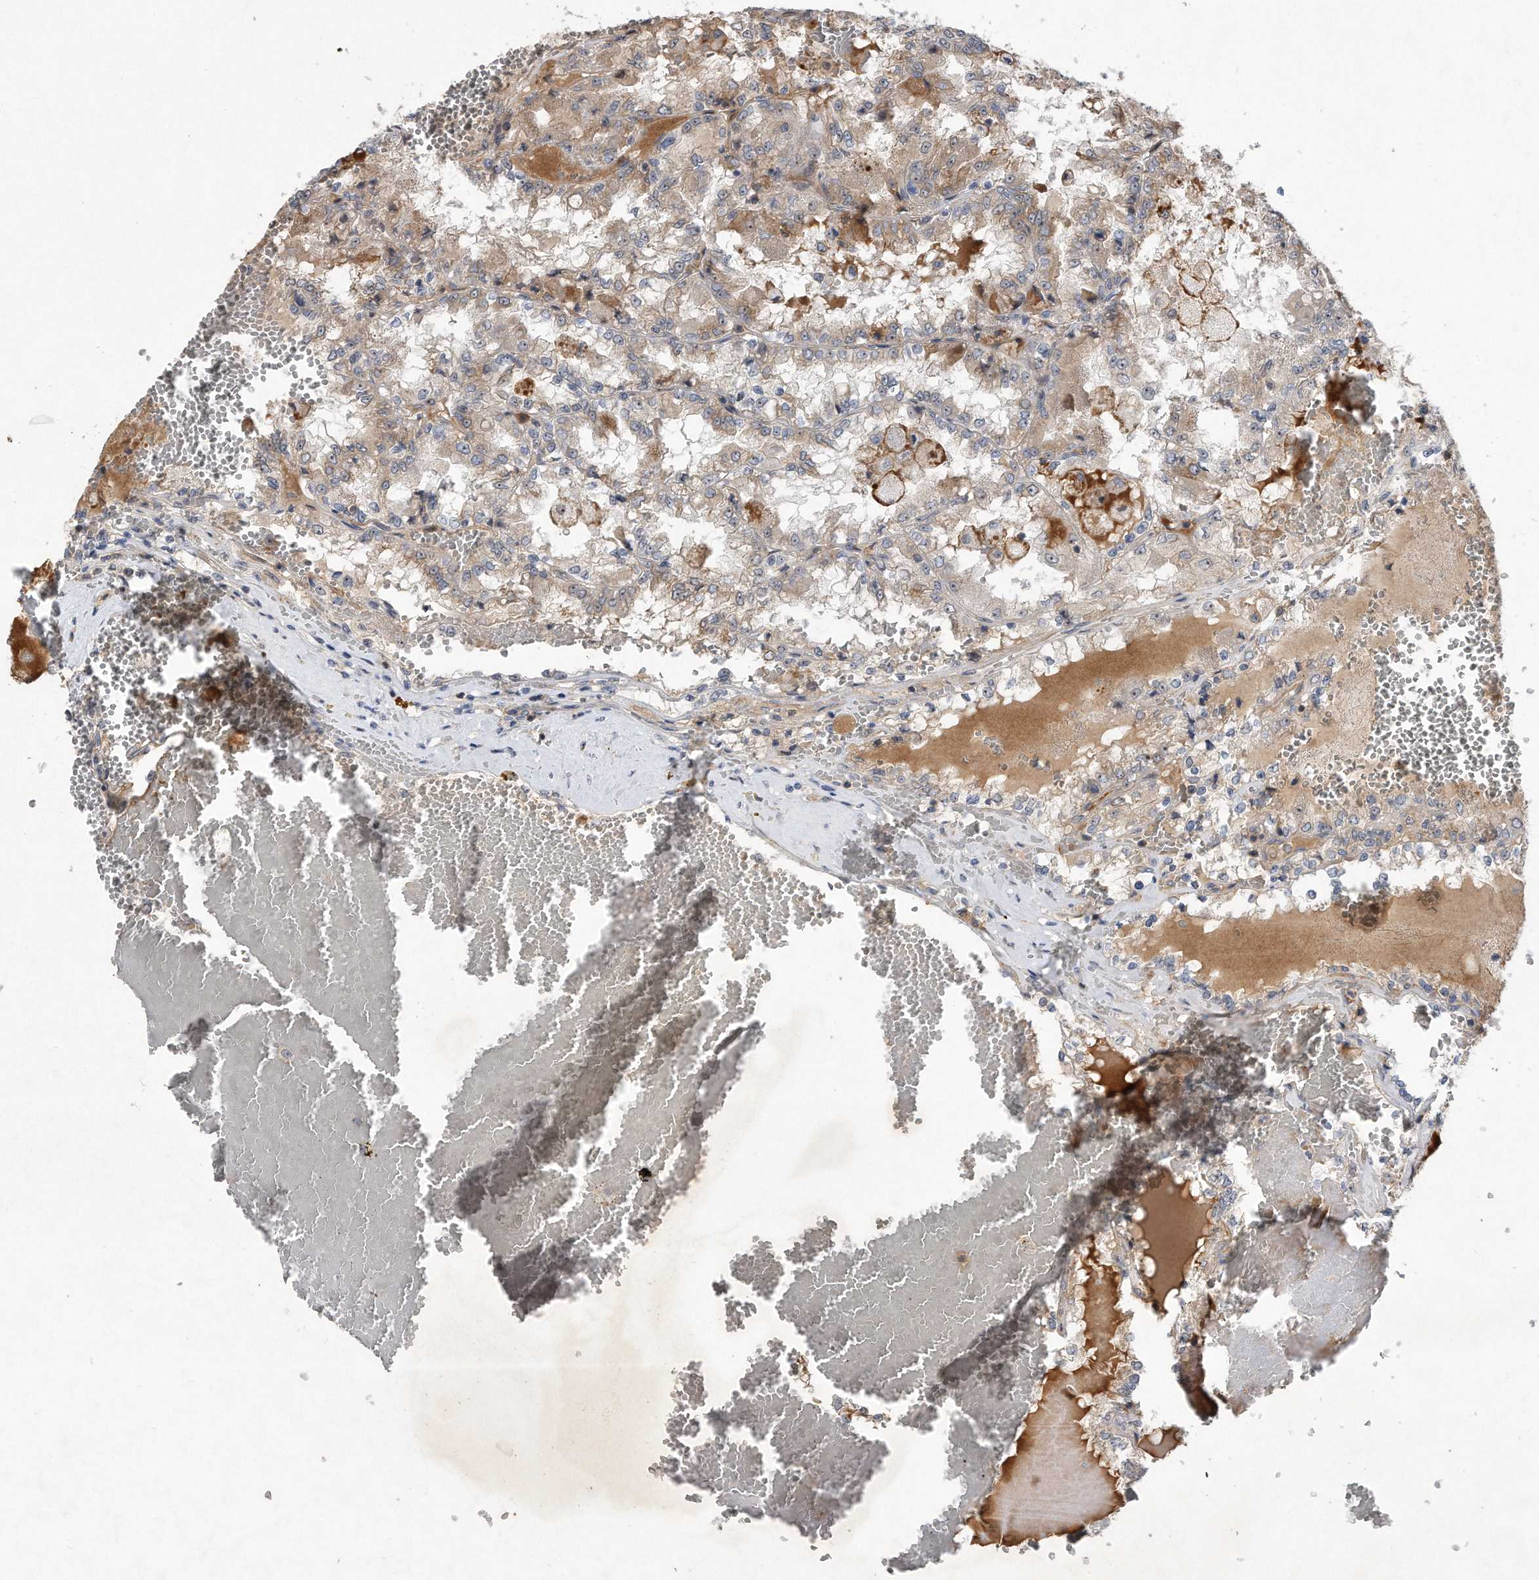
{"staining": {"intensity": "weak", "quantity": "<25%", "location": "cytoplasmic/membranous"}, "tissue": "renal cancer", "cell_type": "Tumor cells", "image_type": "cancer", "snomed": [{"axis": "morphology", "description": "Adenocarcinoma, NOS"}, {"axis": "topography", "description": "Kidney"}], "caption": "Immunohistochemistry (IHC) image of human adenocarcinoma (renal) stained for a protein (brown), which demonstrates no positivity in tumor cells. (DAB immunohistochemistry with hematoxylin counter stain).", "gene": "PGBD2", "patient": {"sex": "female", "age": 56}}